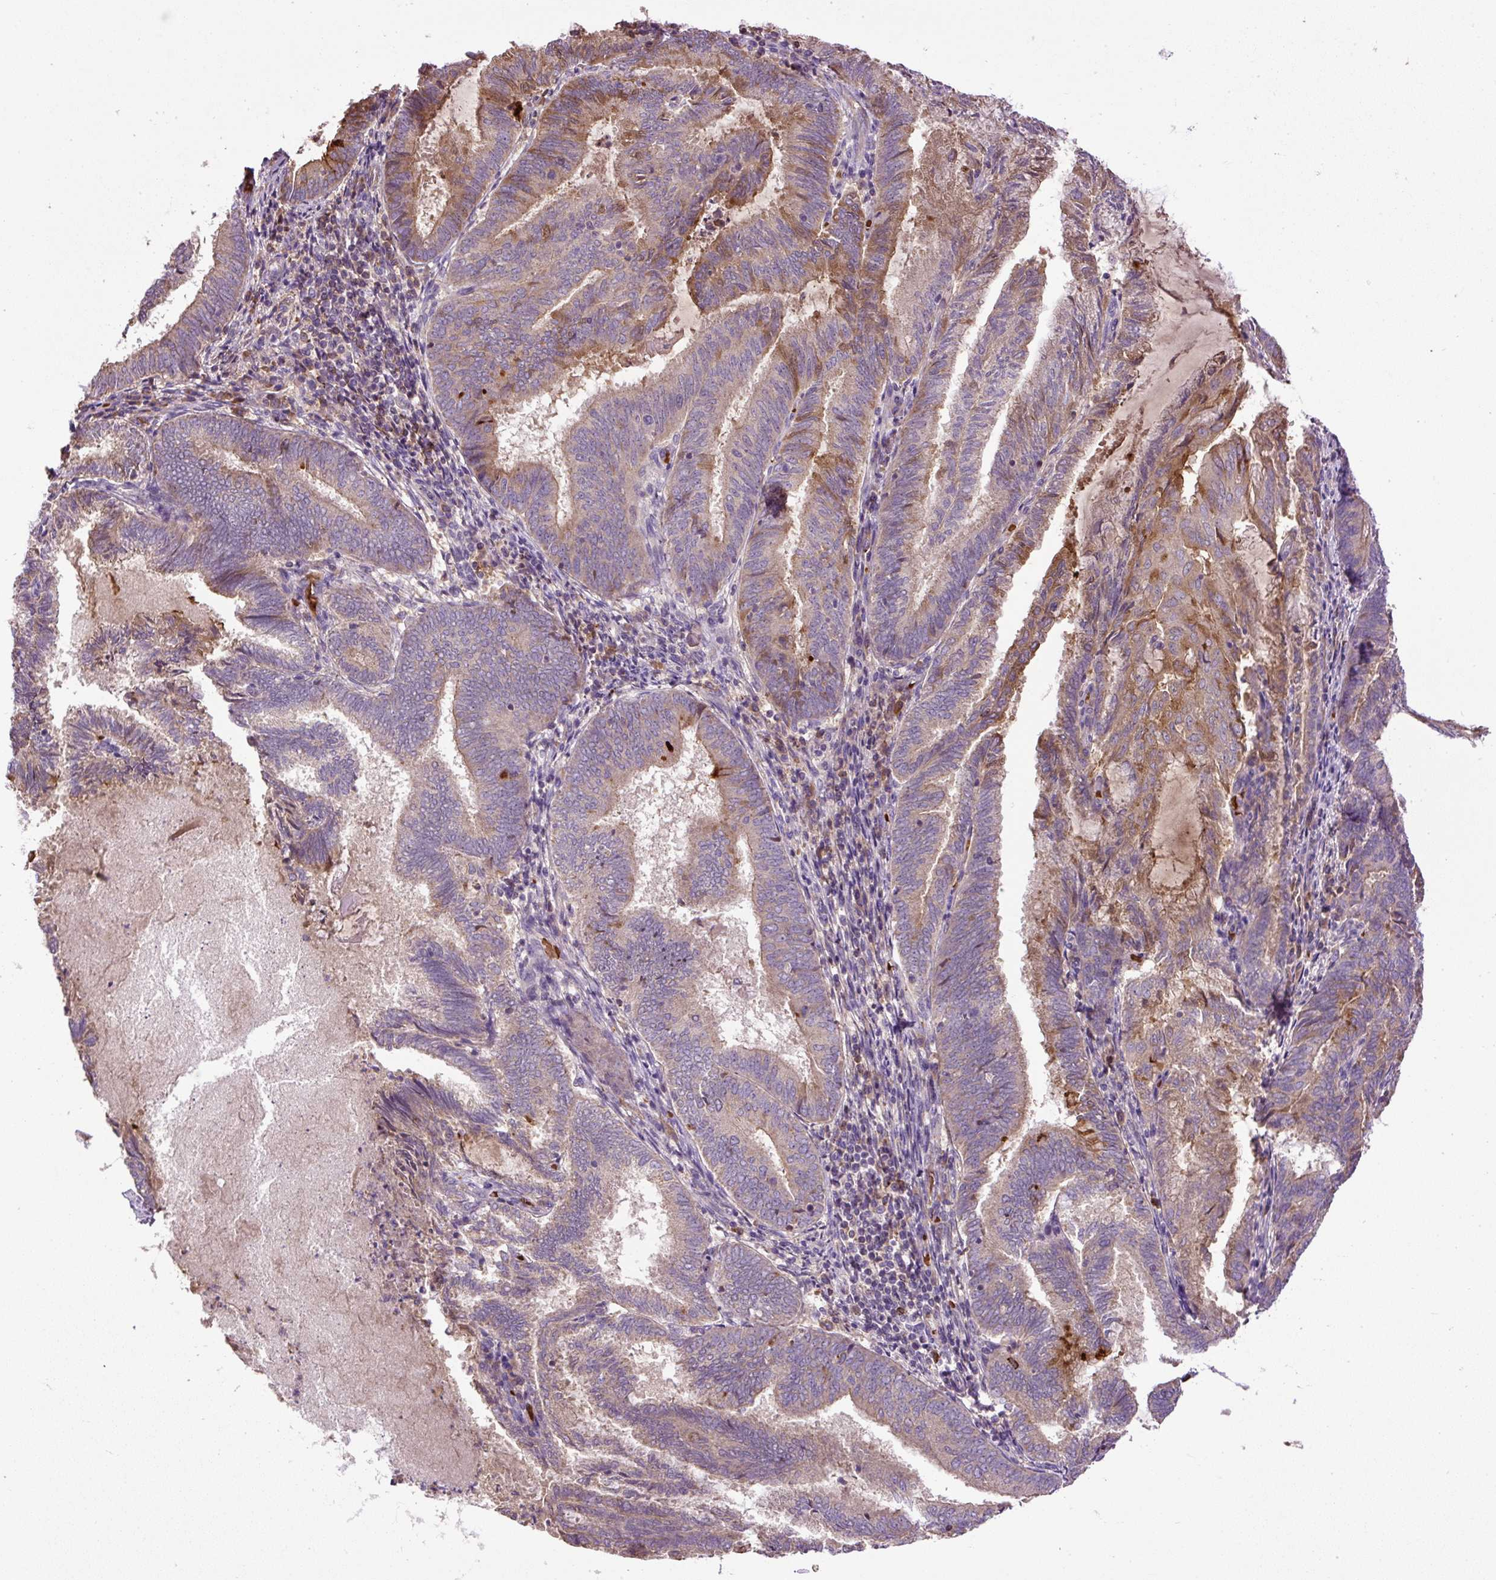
{"staining": {"intensity": "moderate", "quantity": "25%-75%", "location": "cytoplasmic/membranous"}, "tissue": "endometrial cancer", "cell_type": "Tumor cells", "image_type": "cancer", "snomed": [{"axis": "morphology", "description": "Adenocarcinoma, NOS"}, {"axis": "topography", "description": "Endometrium"}], "caption": "Immunohistochemical staining of human endometrial adenocarcinoma reveals moderate cytoplasmic/membranous protein staining in approximately 25%-75% of tumor cells. The staining is performed using DAB (3,3'-diaminobenzidine) brown chromogen to label protein expression. The nuclei are counter-stained blue using hematoxylin.", "gene": "CXCL13", "patient": {"sex": "female", "age": 80}}